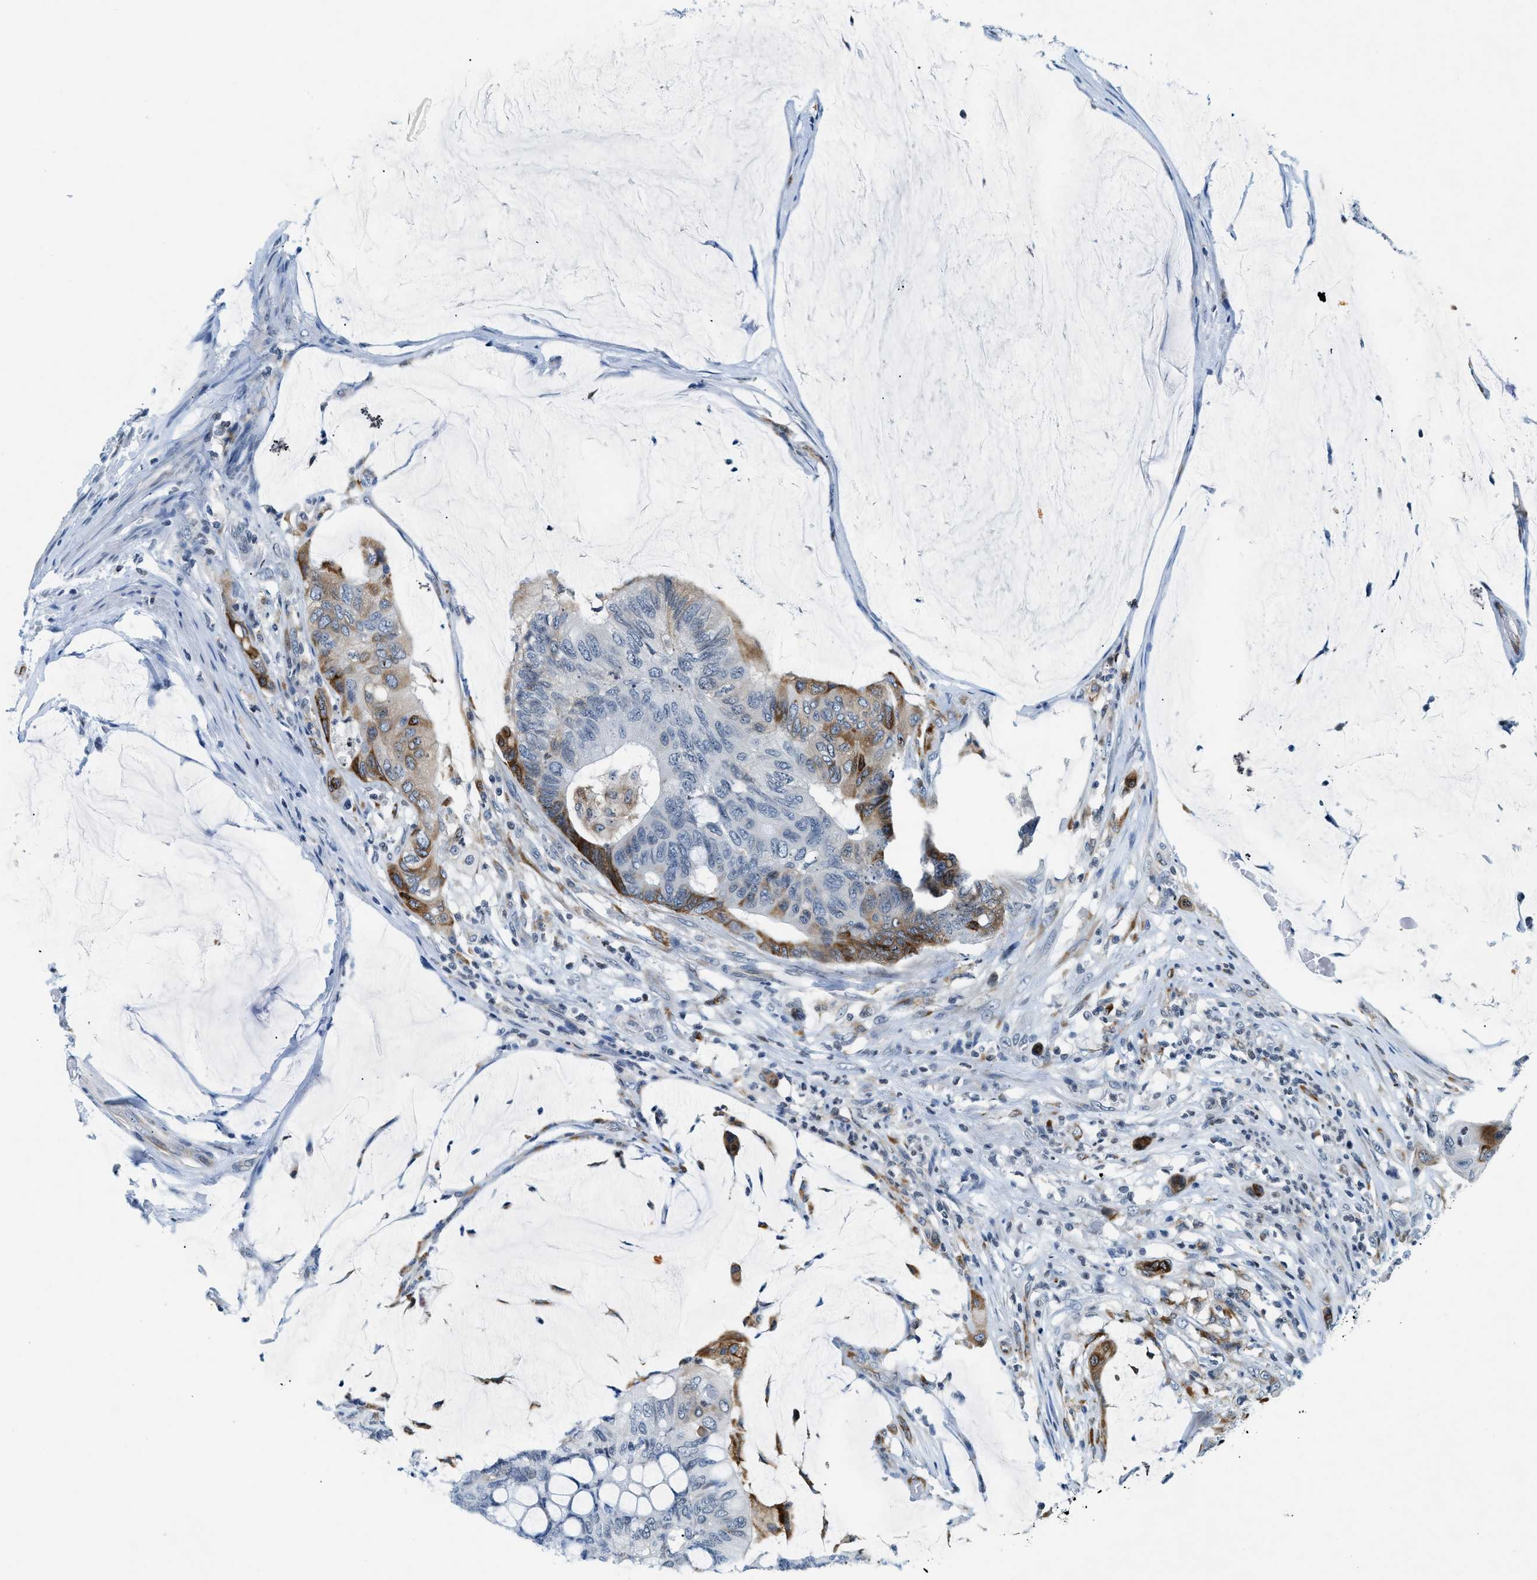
{"staining": {"intensity": "moderate", "quantity": "<25%", "location": "cytoplasmic/membranous"}, "tissue": "colorectal cancer", "cell_type": "Tumor cells", "image_type": "cancer", "snomed": [{"axis": "morphology", "description": "Normal tissue, NOS"}, {"axis": "morphology", "description": "Adenocarcinoma, NOS"}, {"axis": "topography", "description": "Rectum"}], "caption": "The immunohistochemical stain highlights moderate cytoplasmic/membranous expression in tumor cells of adenocarcinoma (colorectal) tissue.", "gene": "UVRAG", "patient": {"sex": "male", "age": 92}}